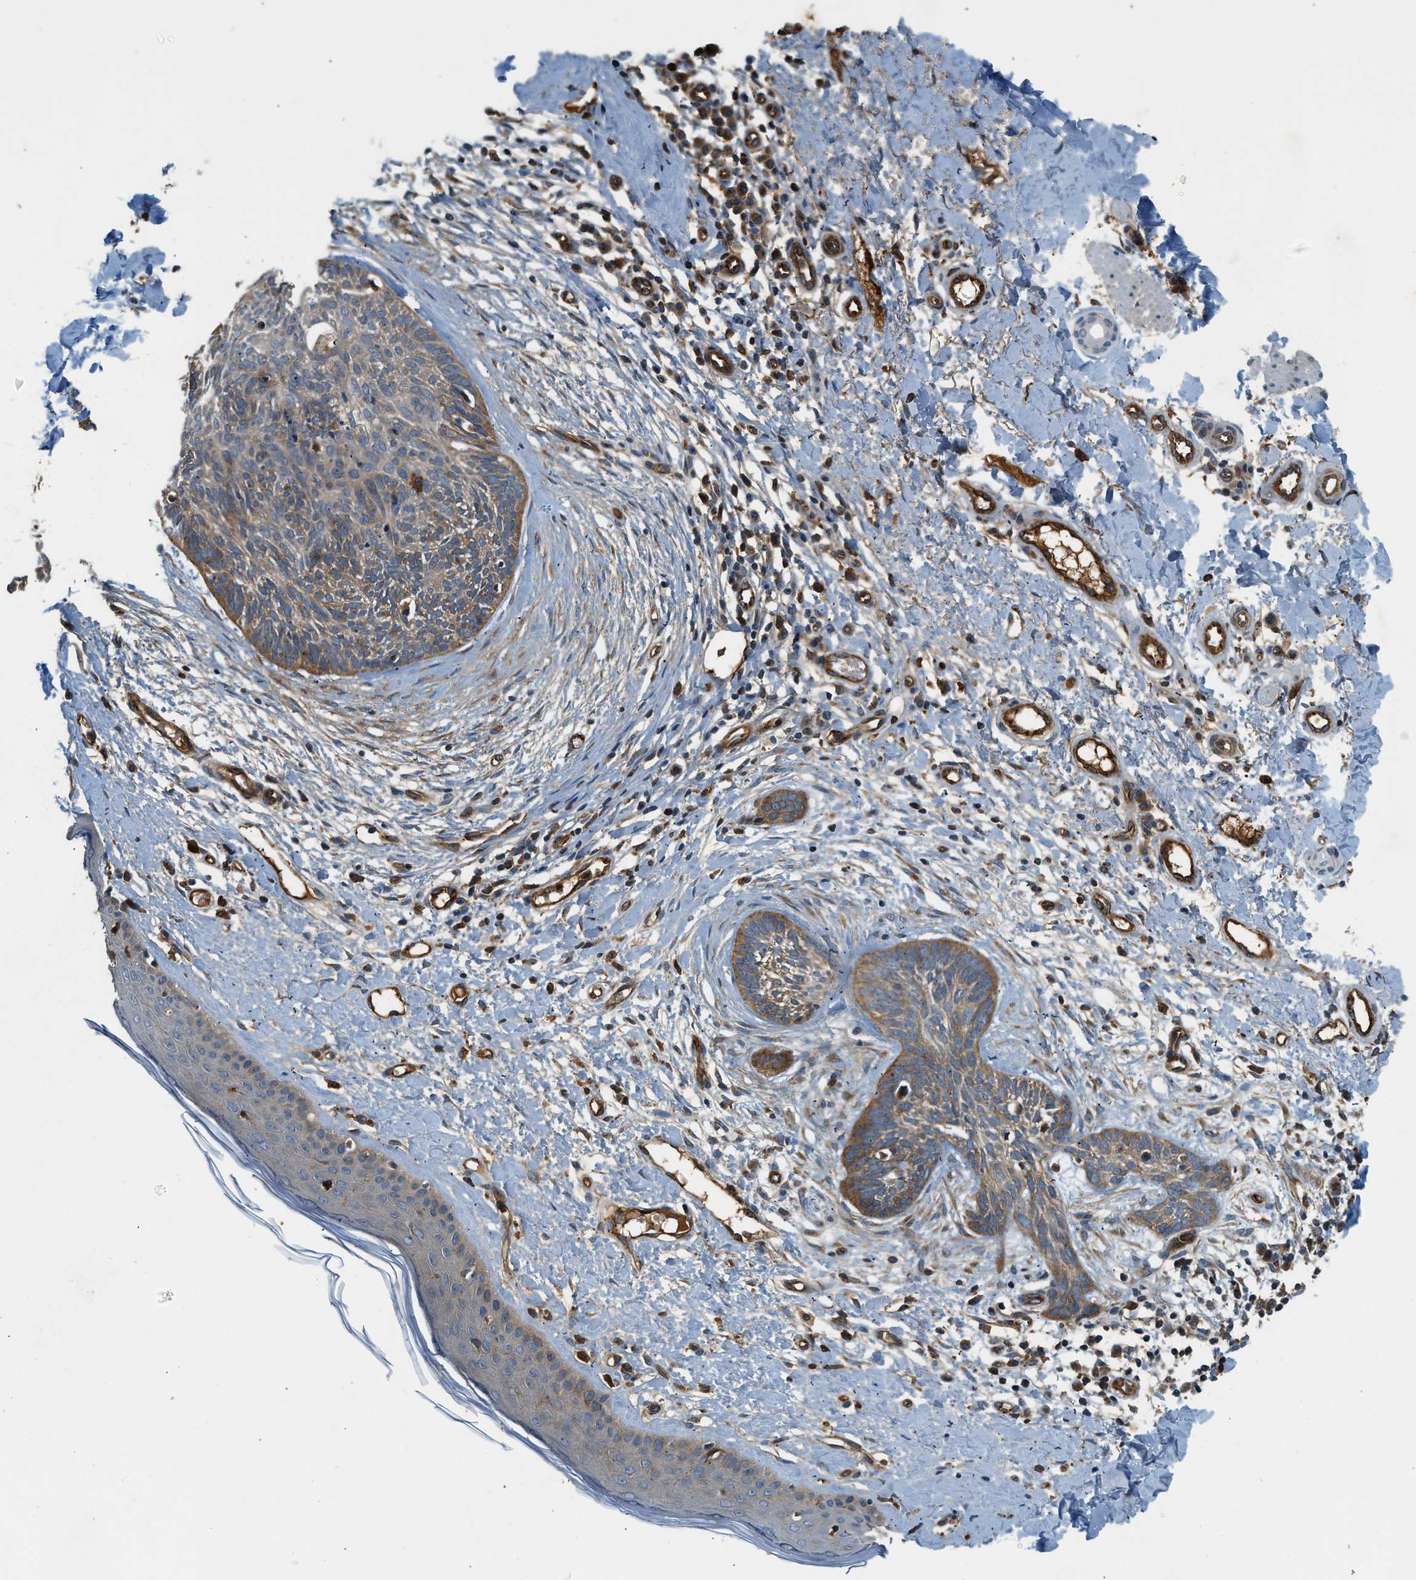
{"staining": {"intensity": "moderate", "quantity": "25%-75%", "location": "cytoplasmic/membranous"}, "tissue": "skin cancer", "cell_type": "Tumor cells", "image_type": "cancer", "snomed": [{"axis": "morphology", "description": "Normal tissue, NOS"}, {"axis": "morphology", "description": "Basal cell carcinoma"}, {"axis": "topography", "description": "Skin"}], "caption": "Immunohistochemical staining of human basal cell carcinoma (skin) demonstrates medium levels of moderate cytoplasmic/membranous protein positivity in about 25%-75% of tumor cells.", "gene": "HIP1", "patient": {"sex": "male", "age": 71}}